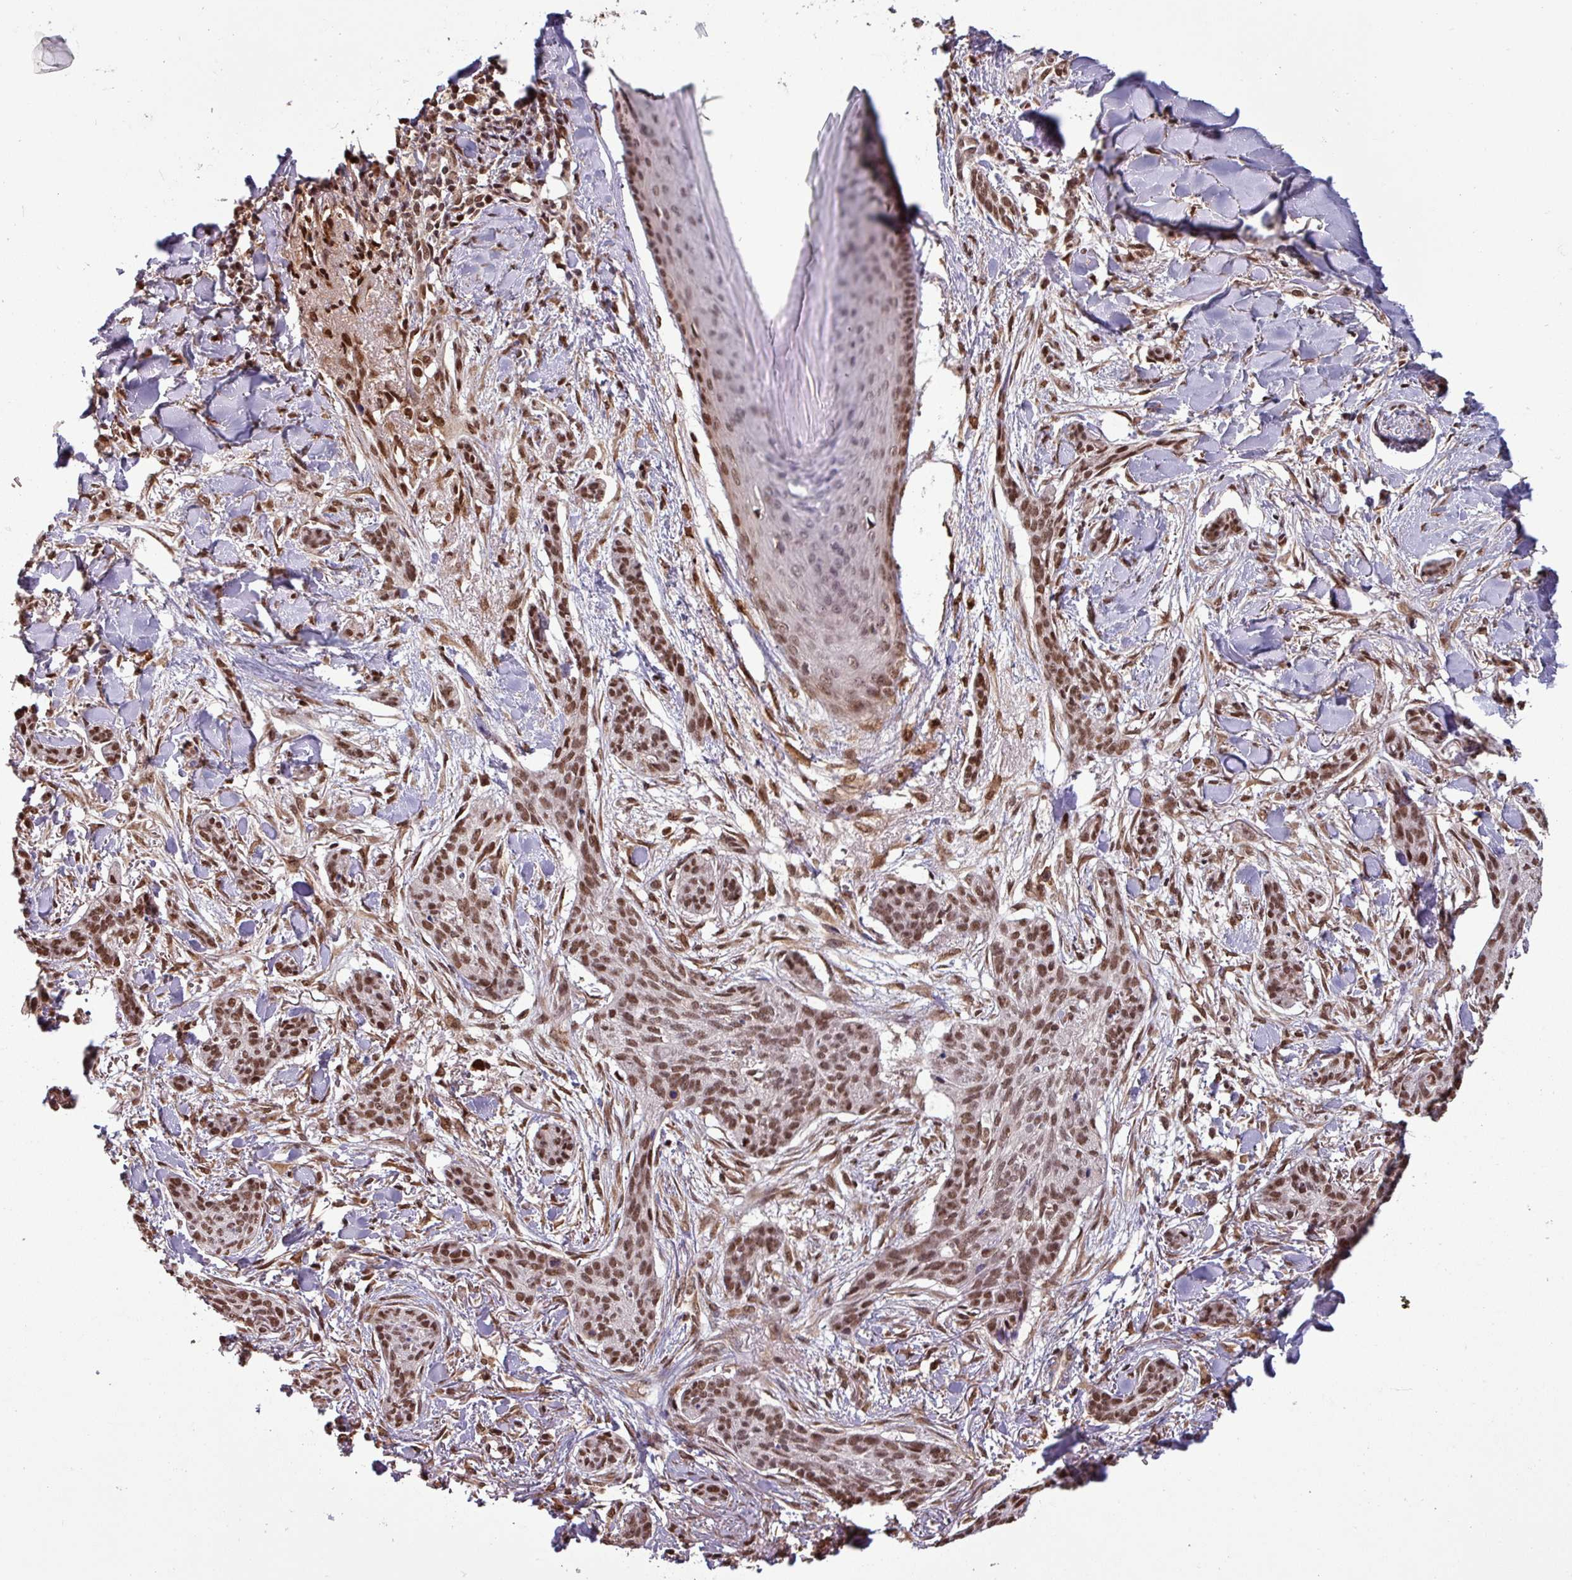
{"staining": {"intensity": "moderate", "quantity": ">75%", "location": "nuclear"}, "tissue": "skin cancer", "cell_type": "Tumor cells", "image_type": "cancer", "snomed": [{"axis": "morphology", "description": "Basal cell carcinoma"}, {"axis": "topography", "description": "Skin"}], "caption": "Skin cancer was stained to show a protein in brown. There is medium levels of moderate nuclear expression in about >75% of tumor cells. Immunohistochemistry (ihc) stains the protein of interest in brown and the nuclei are stained blue.", "gene": "NOB1", "patient": {"sex": "male", "age": 52}}